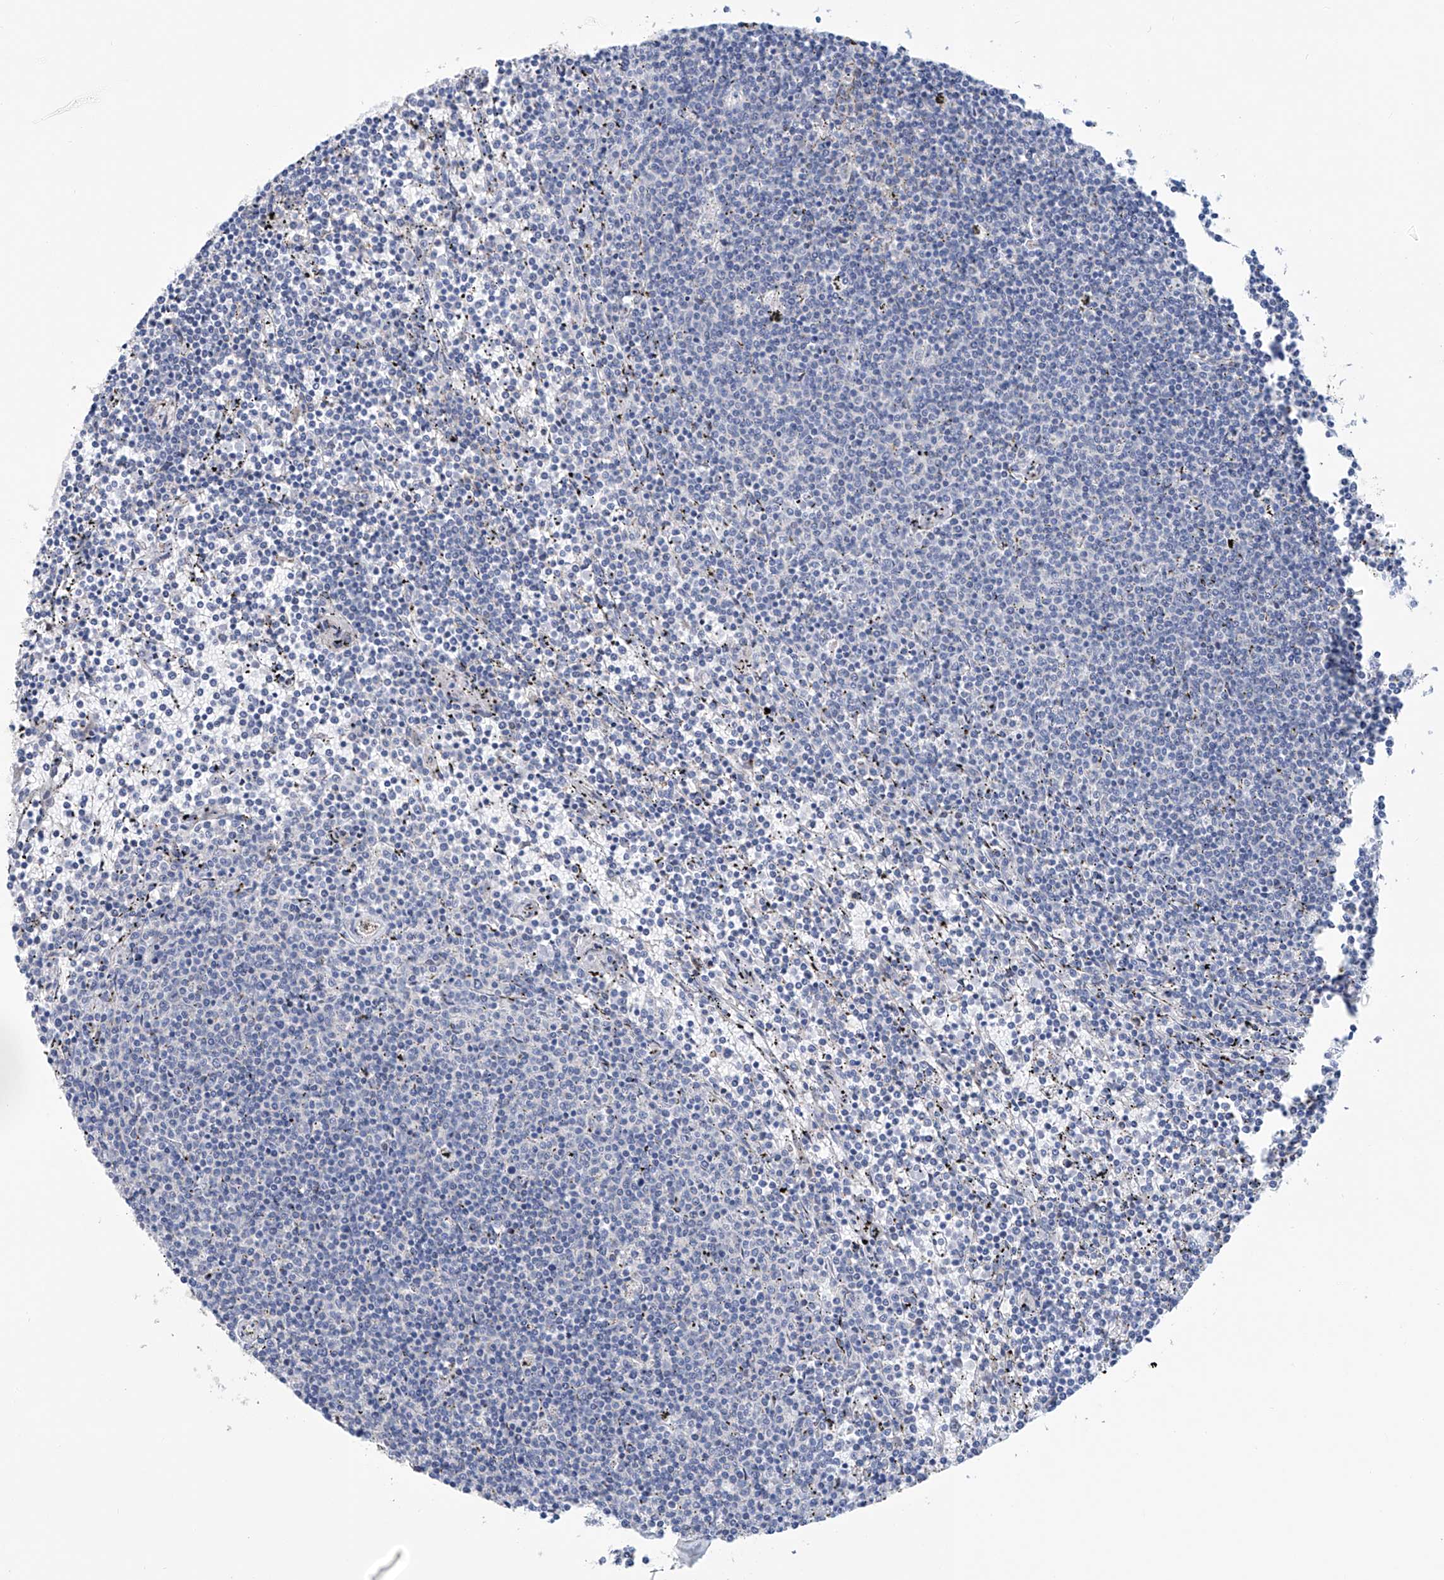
{"staining": {"intensity": "negative", "quantity": "none", "location": "none"}, "tissue": "lymphoma", "cell_type": "Tumor cells", "image_type": "cancer", "snomed": [{"axis": "morphology", "description": "Malignant lymphoma, non-Hodgkin's type, Low grade"}, {"axis": "topography", "description": "Spleen"}], "caption": "DAB immunohistochemical staining of human malignant lymphoma, non-Hodgkin's type (low-grade) reveals no significant positivity in tumor cells. The staining was performed using DAB to visualize the protein expression in brown, while the nuclei were stained in blue with hematoxylin (Magnification: 20x).", "gene": "TNN", "patient": {"sex": "female", "age": 50}}